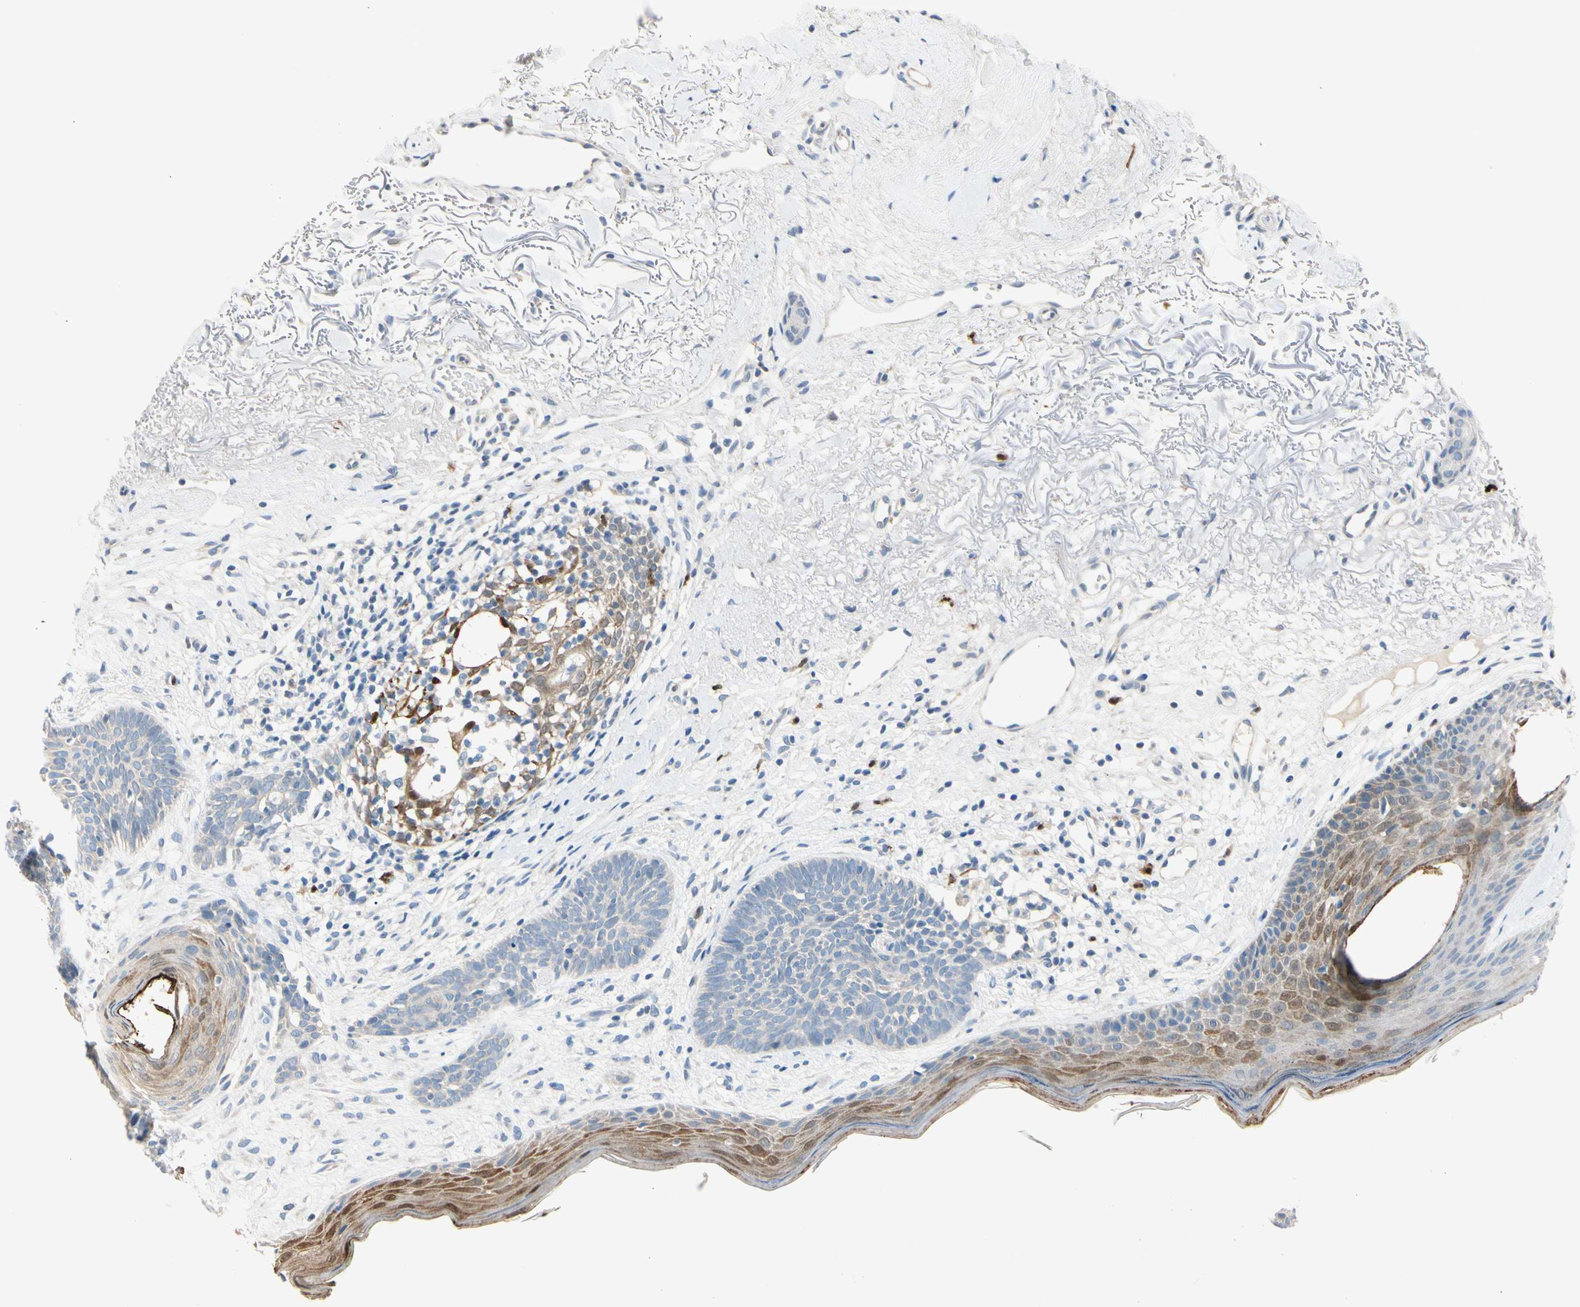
{"staining": {"intensity": "negative", "quantity": "none", "location": "none"}, "tissue": "skin cancer", "cell_type": "Tumor cells", "image_type": "cancer", "snomed": [{"axis": "morphology", "description": "Normal tissue, NOS"}, {"axis": "morphology", "description": "Basal cell carcinoma"}, {"axis": "topography", "description": "Skin"}], "caption": "Immunohistochemistry micrograph of neoplastic tissue: skin basal cell carcinoma stained with DAB (3,3'-diaminobenzidine) displays no significant protein positivity in tumor cells.", "gene": "TRAF5", "patient": {"sex": "female", "age": 70}}